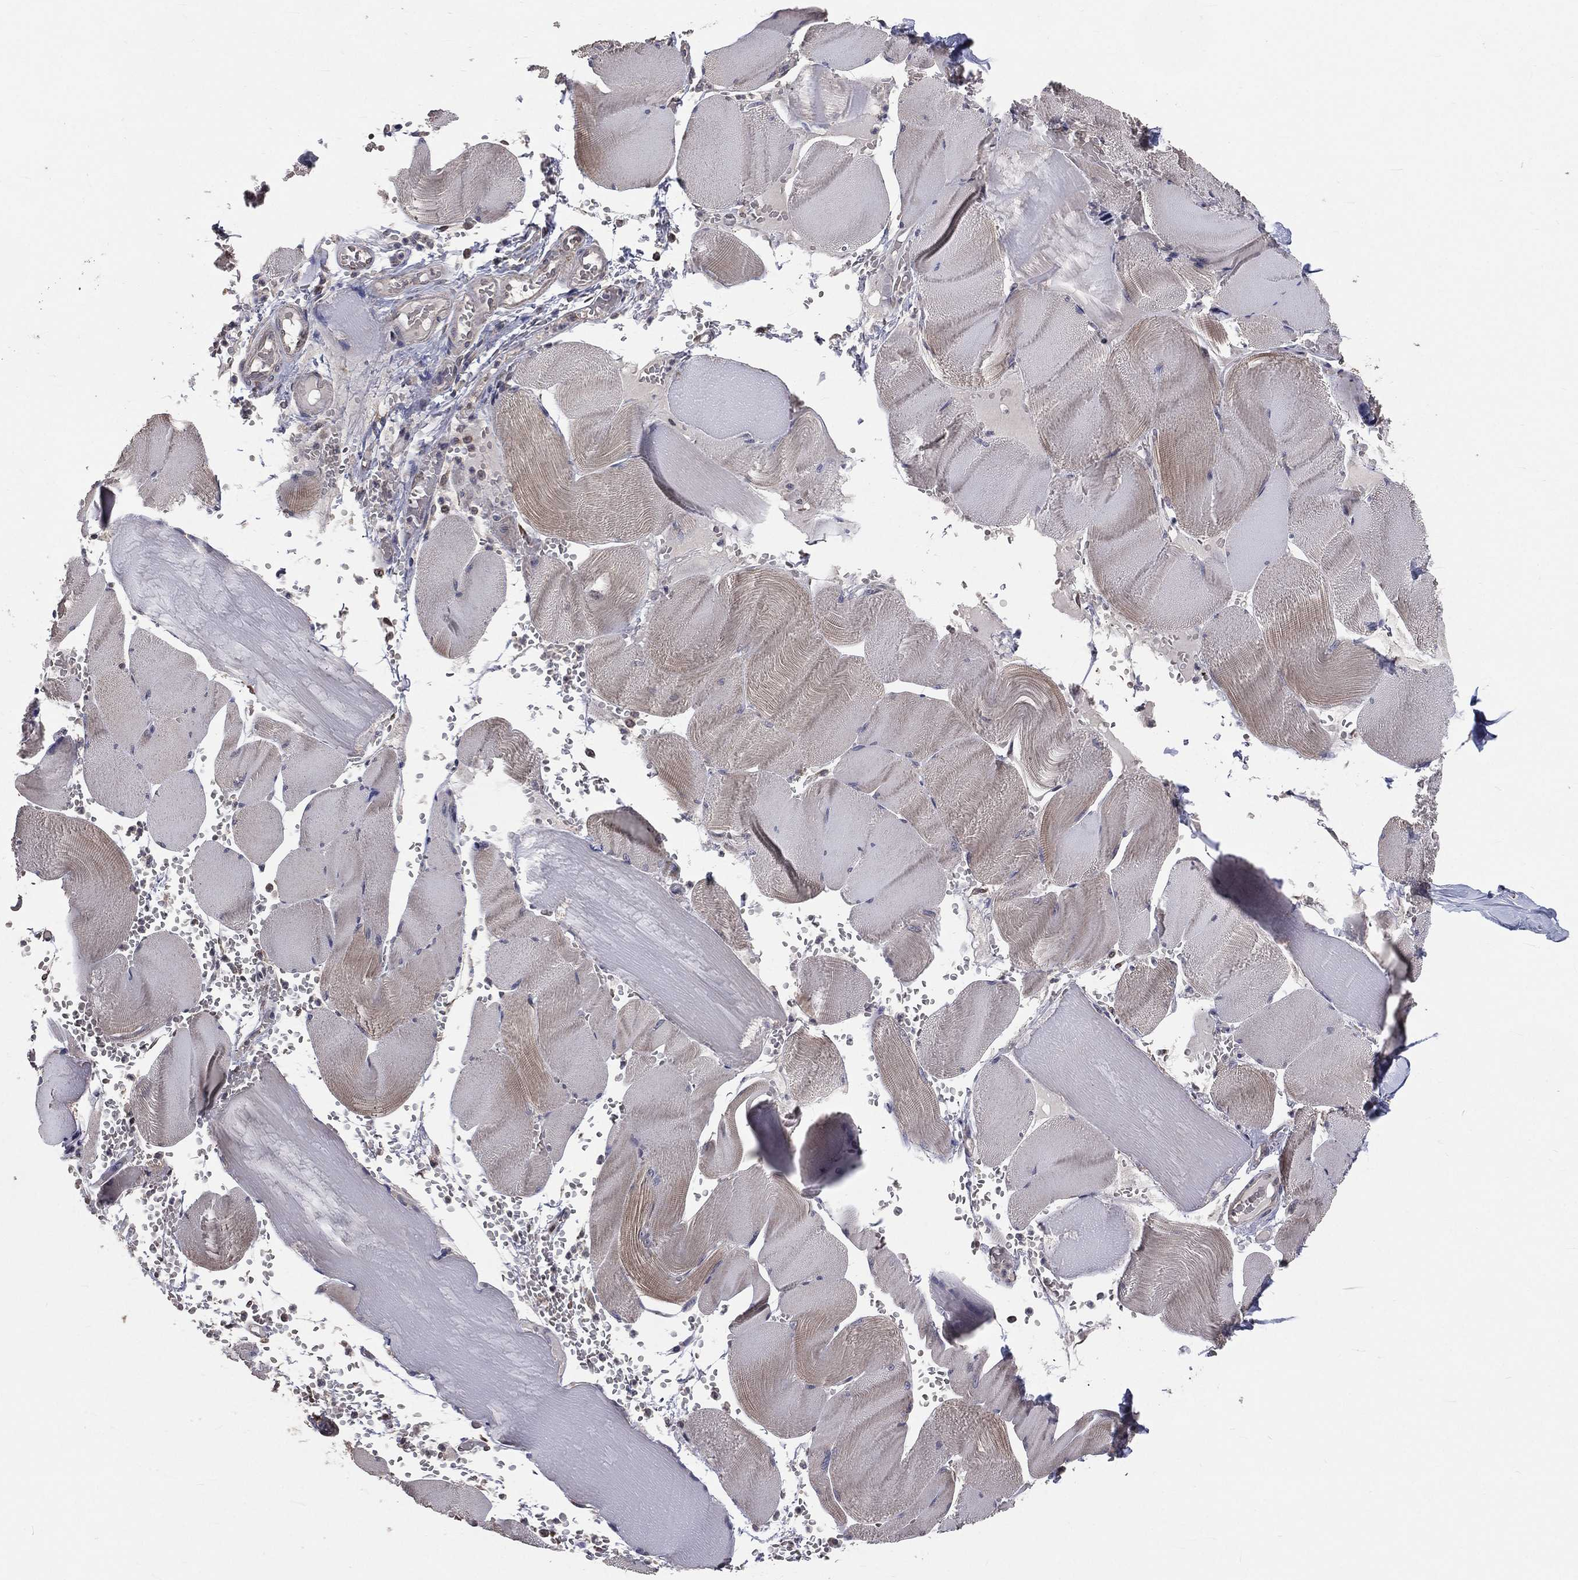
{"staining": {"intensity": "weak", "quantity": "<25%", "location": "cytoplasmic/membranous"}, "tissue": "skeletal muscle", "cell_type": "Myocytes", "image_type": "normal", "snomed": [{"axis": "morphology", "description": "Normal tissue, NOS"}, {"axis": "topography", "description": "Skeletal muscle"}], "caption": "Immunohistochemistry image of unremarkable skeletal muscle: skeletal muscle stained with DAB exhibits no significant protein positivity in myocytes. (Brightfield microscopy of DAB (3,3'-diaminobenzidine) immunohistochemistry at high magnification).", "gene": "MRPL46", "patient": {"sex": "male", "age": 56}}